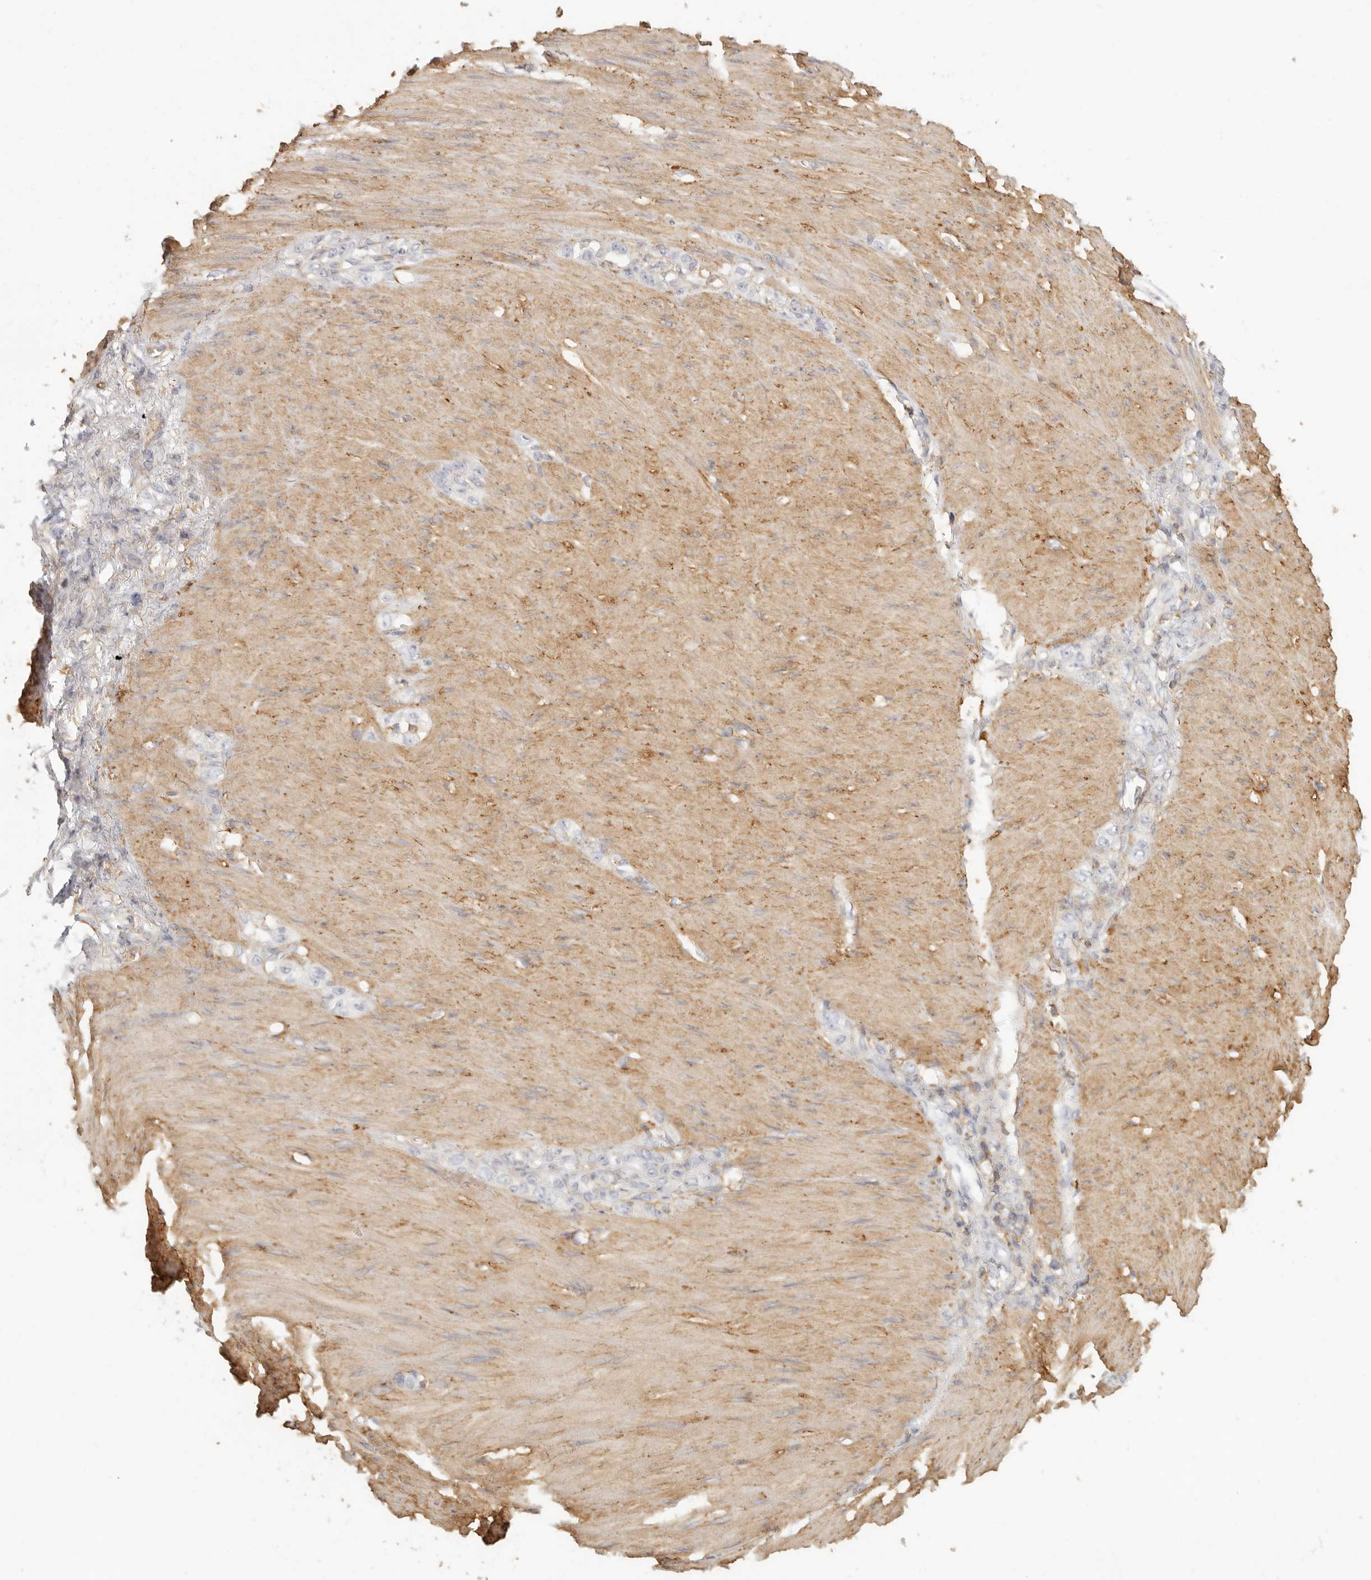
{"staining": {"intensity": "negative", "quantity": "none", "location": "none"}, "tissue": "stomach cancer", "cell_type": "Tumor cells", "image_type": "cancer", "snomed": [{"axis": "morphology", "description": "Normal tissue, NOS"}, {"axis": "morphology", "description": "Adenocarcinoma, NOS"}, {"axis": "topography", "description": "Stomach"}], "caption": "A high-resolution image shows IHC staining of adenocarcinoma (stomach), which demonstrates no significant positivity in tumor cells. The staining was performed using DAB (3,3'-diaminobenzidine) to visualize the protein expression in brown, while the nuclei were stained in blue with hematoxylin (Magnification: 20x).", "gene": "NIBAN1", "patient": {"sex": "male", "age": 82}}